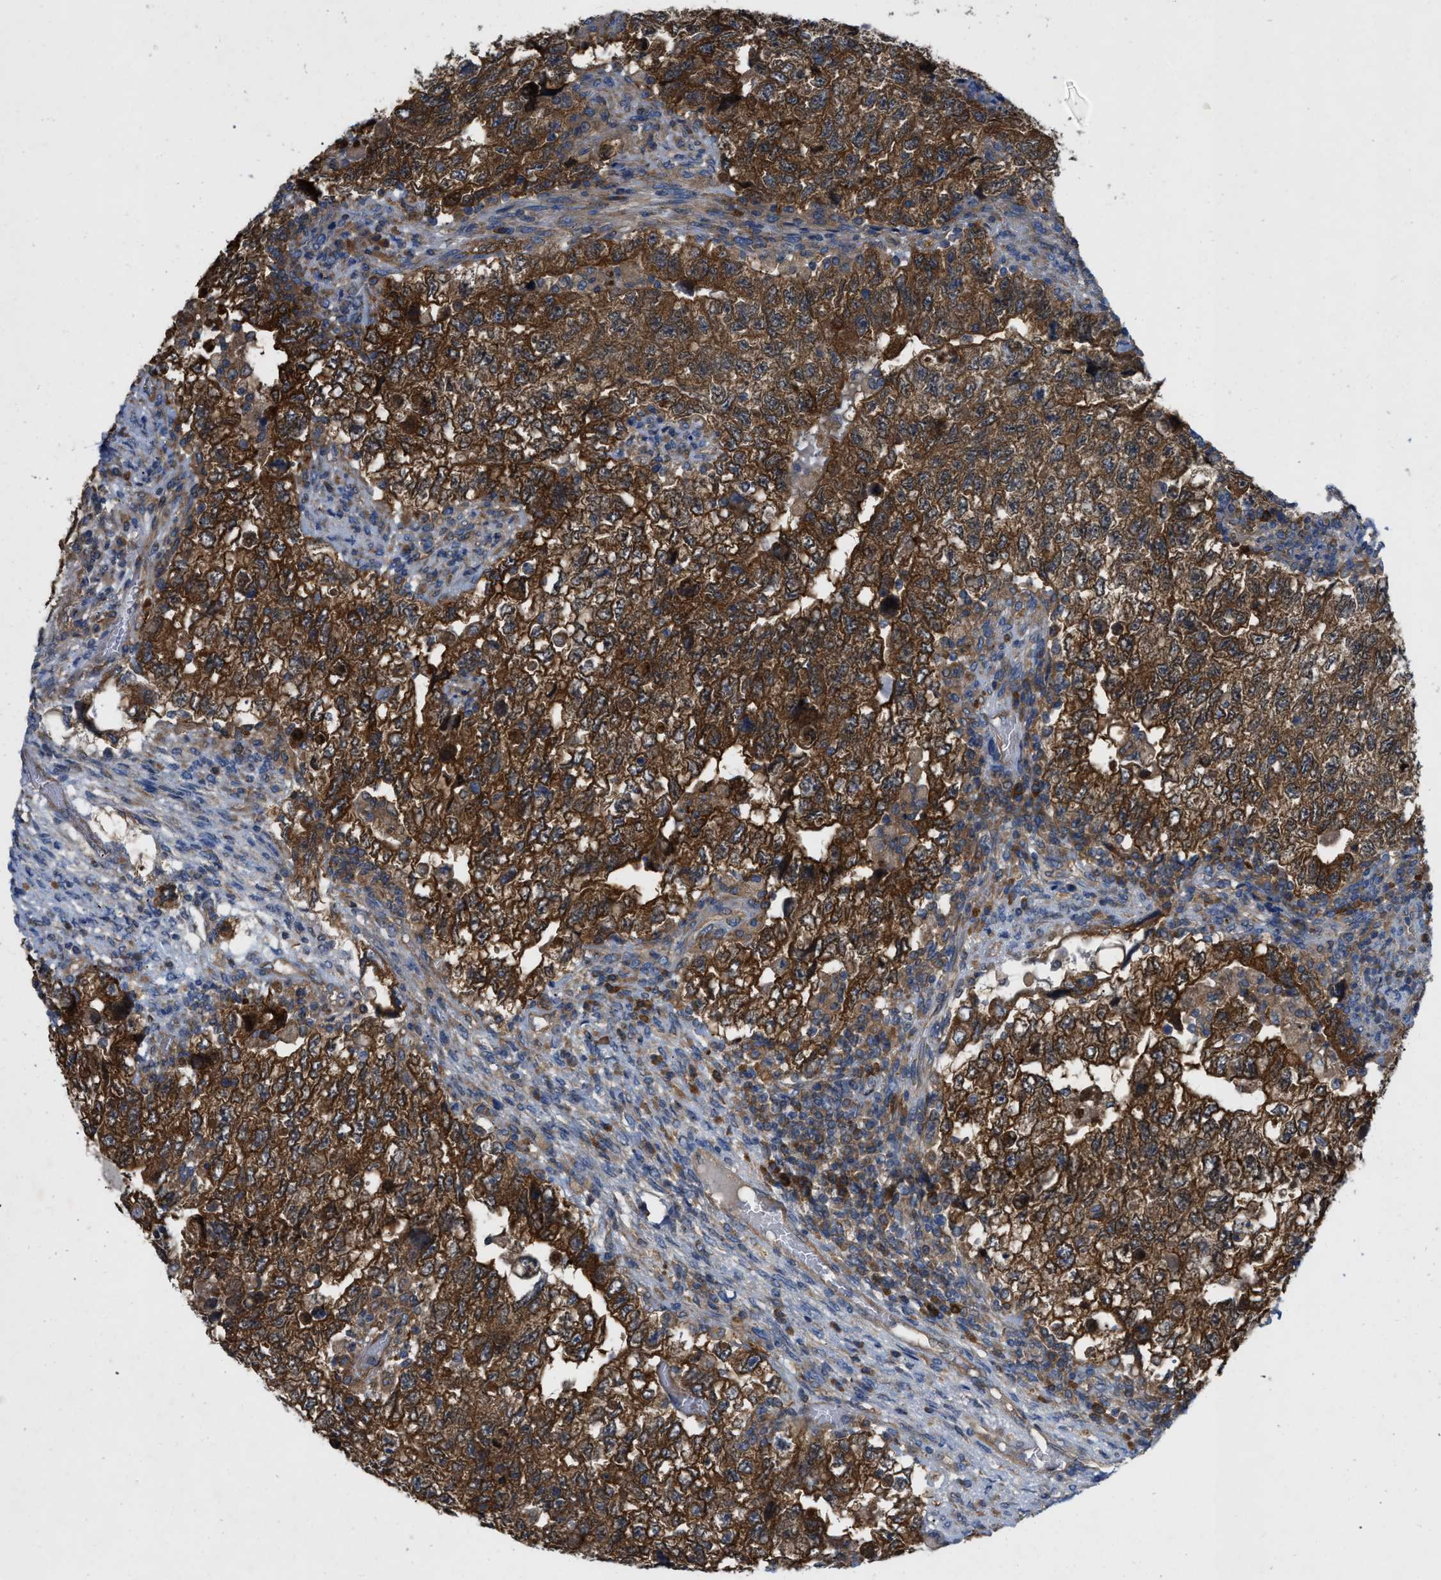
{"staining": {"intensity": "strong", "quantity": ">75%", "location": "cytoplasmic/membranous"}, "tissue": "testis cancer", "cell_type": "Tumor cells", "image_type": "cancer", "snomed": [{"axis": "morphology", "description": "Carcinoma, Embryonal, NOS"}, {"axis": "topography", "description": "Testis"}], "caption": "Approximately >75% of tumor cells in human testis embryonal carcinoma demonstrate strong cytoplasmic/membranous protein positivity as visualized by brown immunohistochemical staining.", "gene": "TMEM131", "patient": {"sex": "male", "age": 36}}